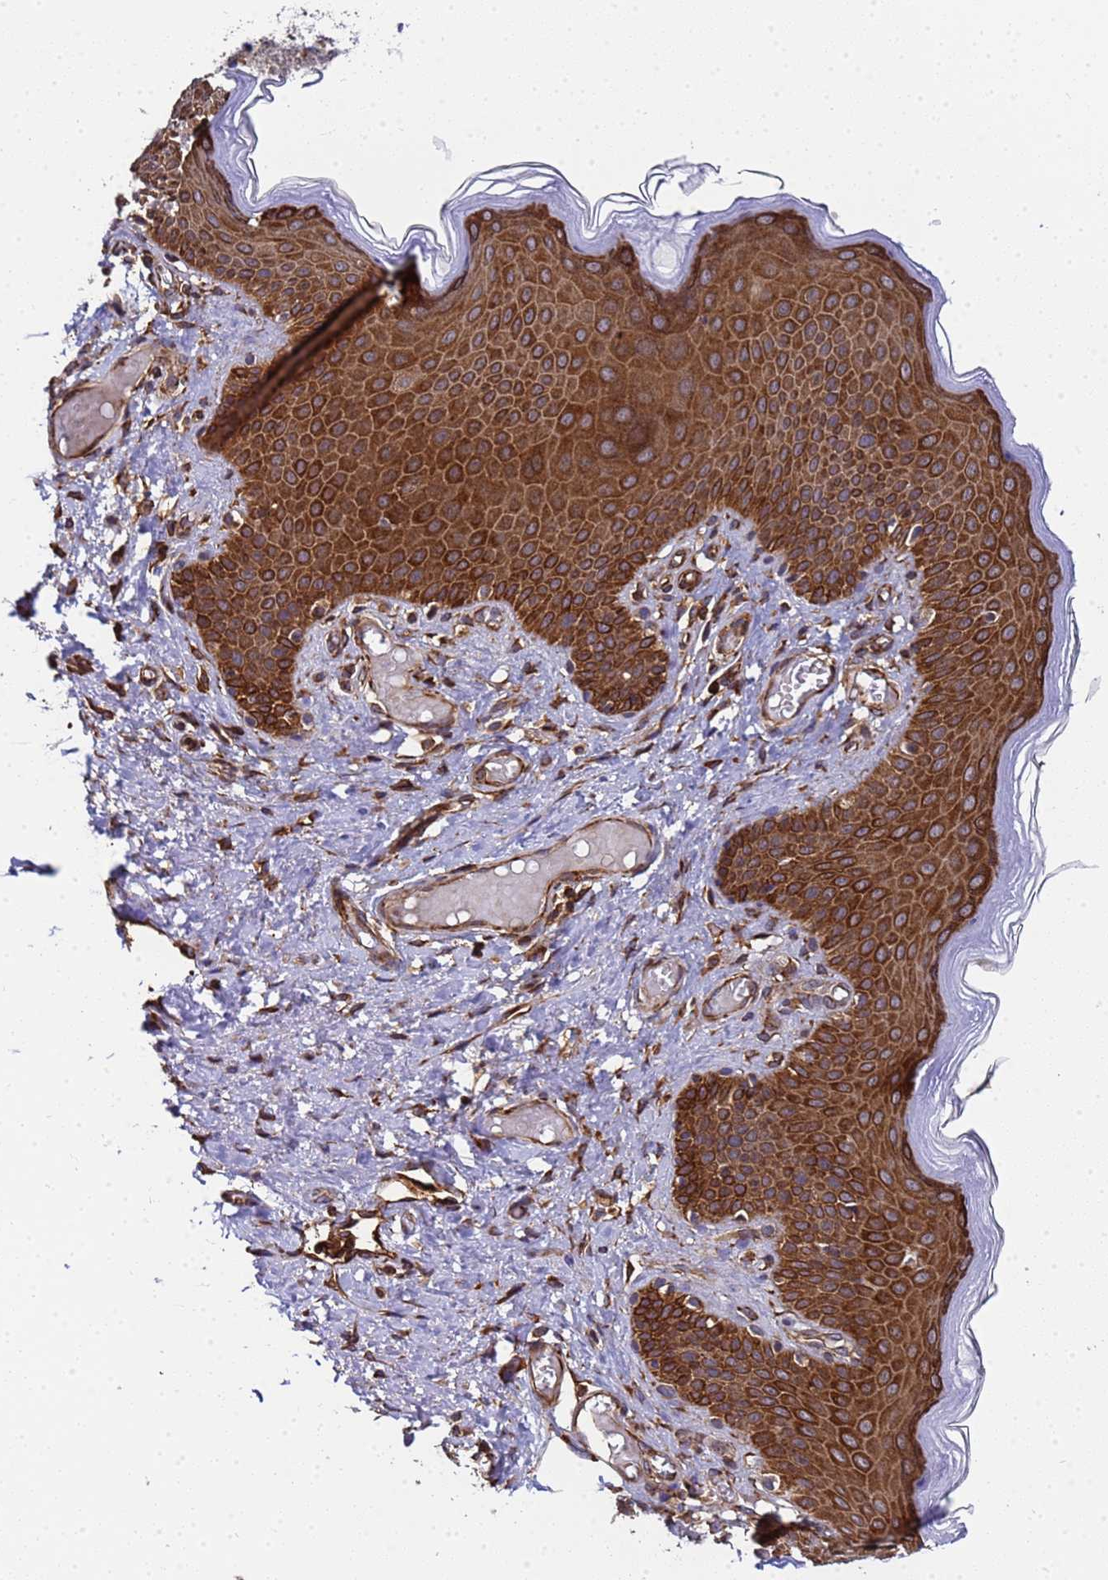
{"staining": {"intensity": "strong", "quantity": ">75%", "location": "cytoplasmic/membranous"}, "tissue": "skin", "cell_type": "Epidermal cells", "image_type": "normal", "snomed": [{"axis": "morphology", "description": "Normal tissue, NOS"}, {"axis": "topography", "description": "Anal"}], "caption": "Immunohistochemical staining of benign skin displays high levels of strong cytoplasmic/membranous staining in about >75% of epidermal cells.", "gene": "MOCS1", "patient": {"sex": "female", "age": 40}}